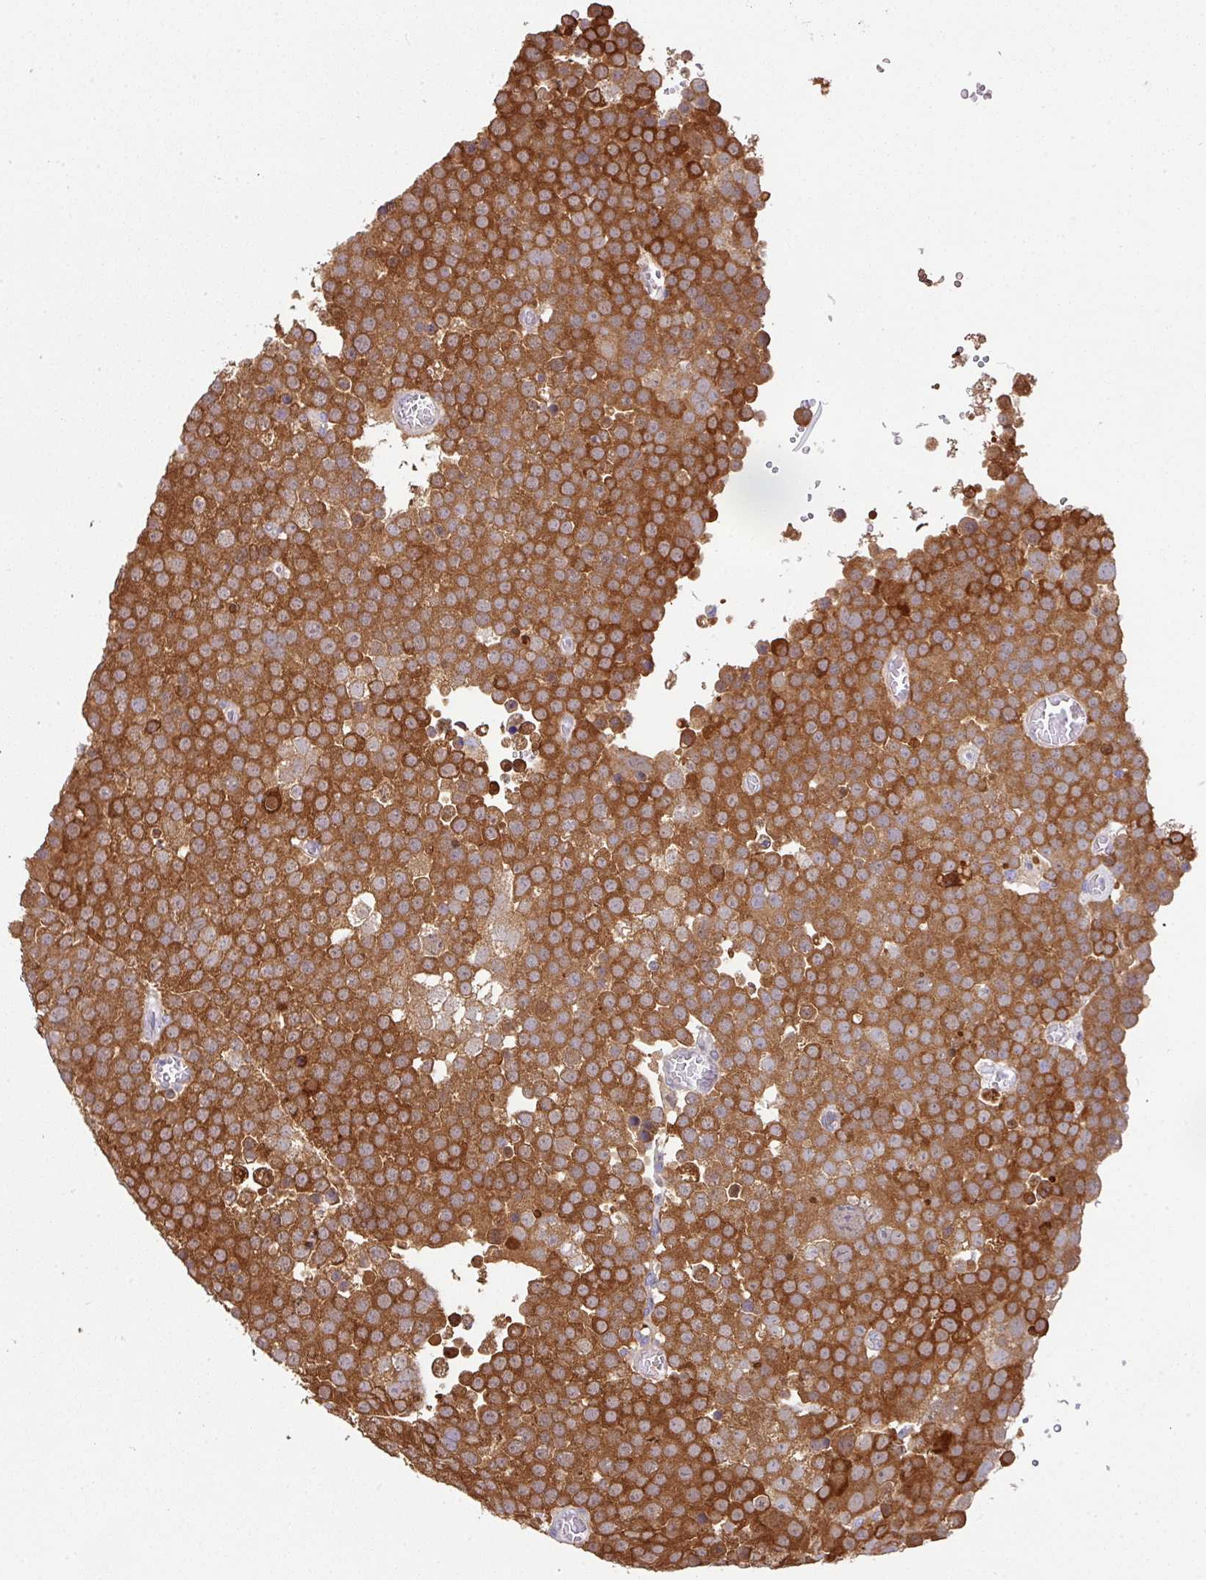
{"staining": {"intensity": "moderate", "quantity": ">75%", "location": "cytoplasmic/membranous"}, "tissue": "testis cancer", "cell_type": "Tumor cells", "image_type": "cancer", "snomed": [{"axis": "morphology", "description": "Normal tissue, NOS"}, {"axis": "morphology", "description": "Seminoma, NOS"}, {"axis": "topography", "description": "Testis"}], "caption": "Testis cancer stained for a protein demonstrates moderate cytoplasmic/membranous positivity in tumor cells.", "gene": "SLAMF6", "patient": {"sex": "male", "age": 71}}